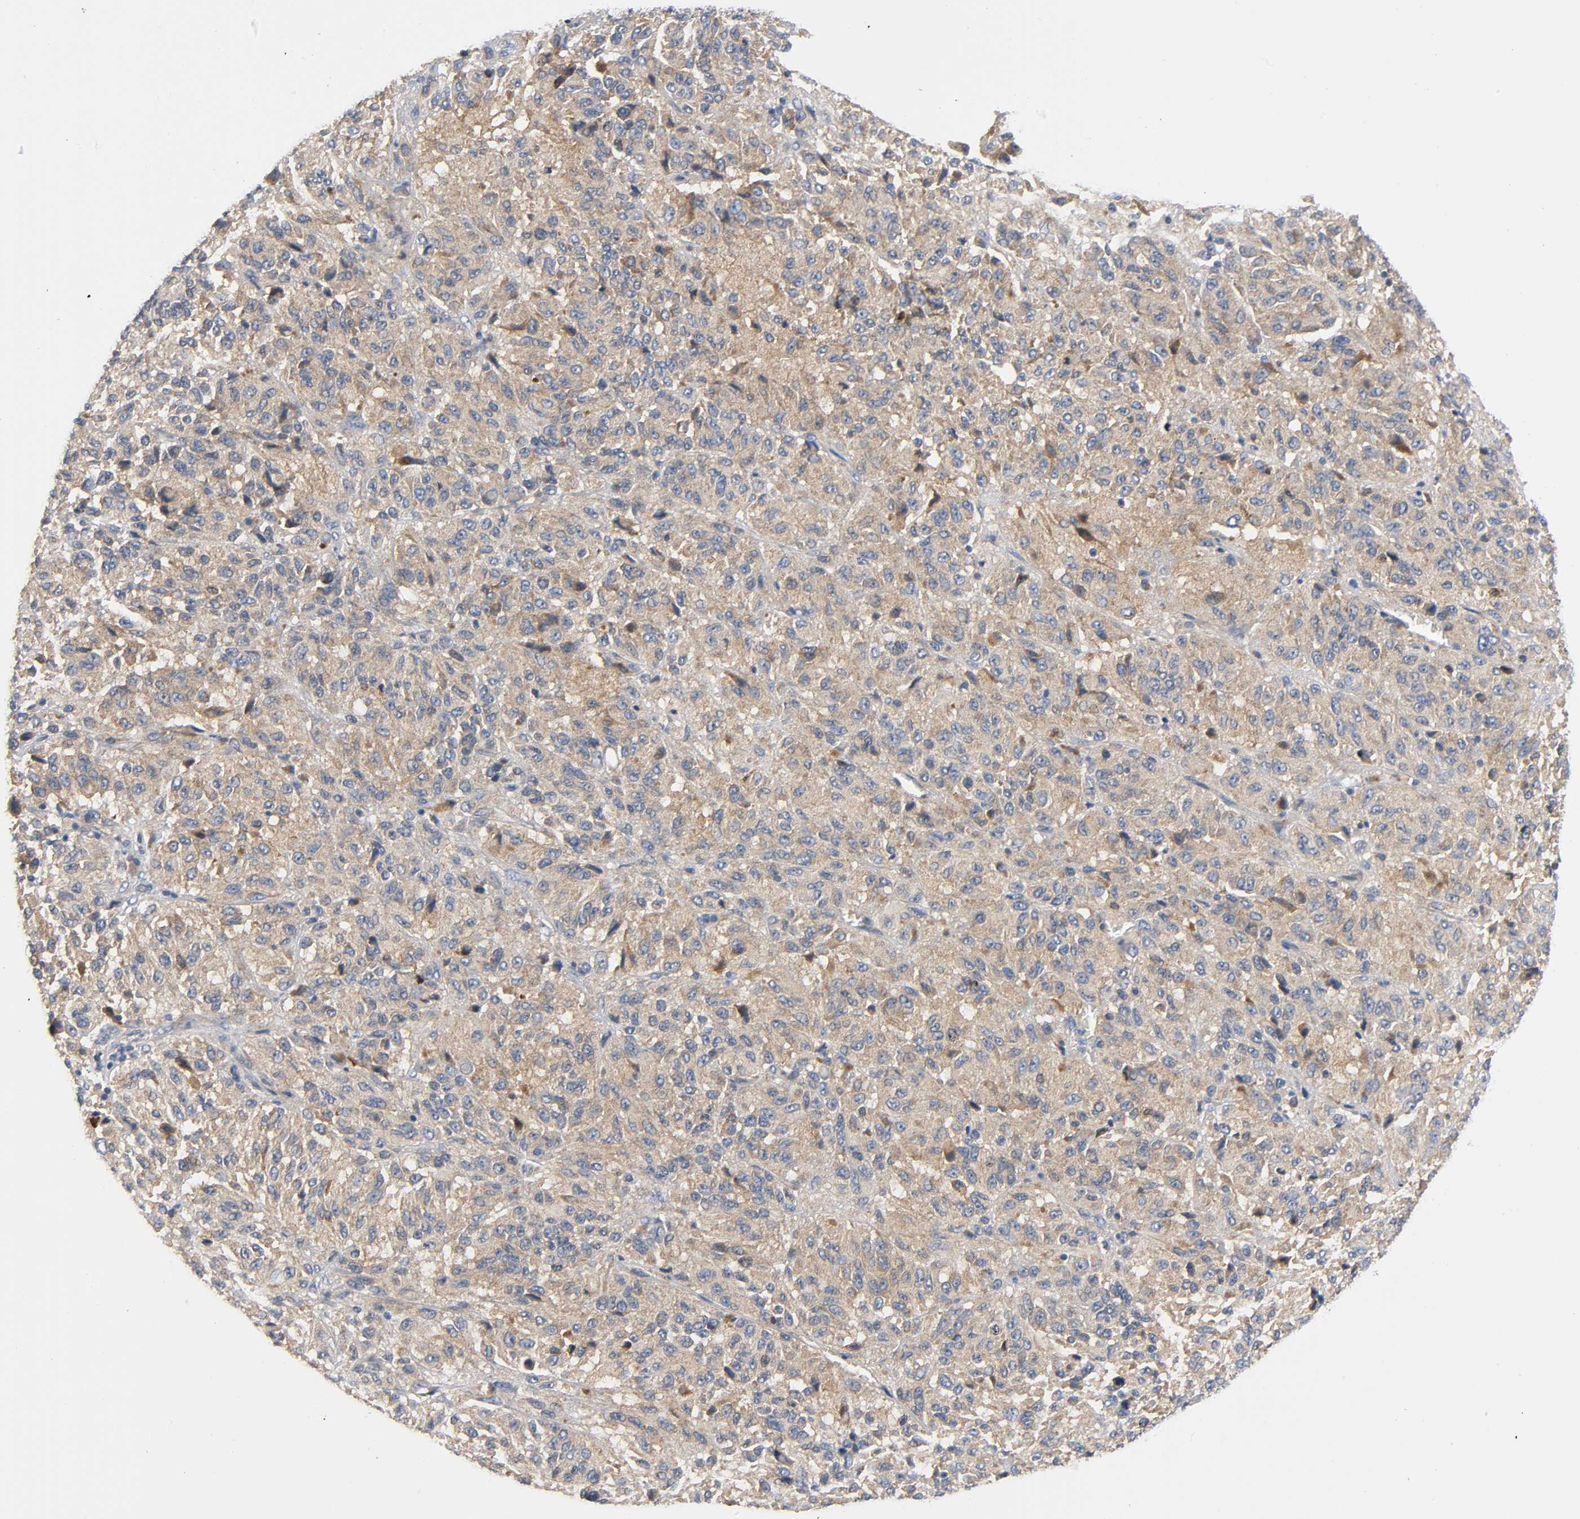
{"staining": {"intensity": "moderate", "quantity": ">75%", "location": "cytoplasmic/membranous"}, "tissue": "melanoma", "cell_type": "Tumor cells", "image_type": "cancer", "snomed": [{"axis": "morphology", "description": "Malignant melanoma, Metastatic site"}, {"axis": "topography", "description": "Lung"}], "caption": "Immunohistochemical staining of malignant melanoma (metastatic site) shows moderate cytoplasmic/membranous protein staining in about >75% of tumor cells.", "gene": "HDAC6", "patient": {"sex": "male", "age": 64}}